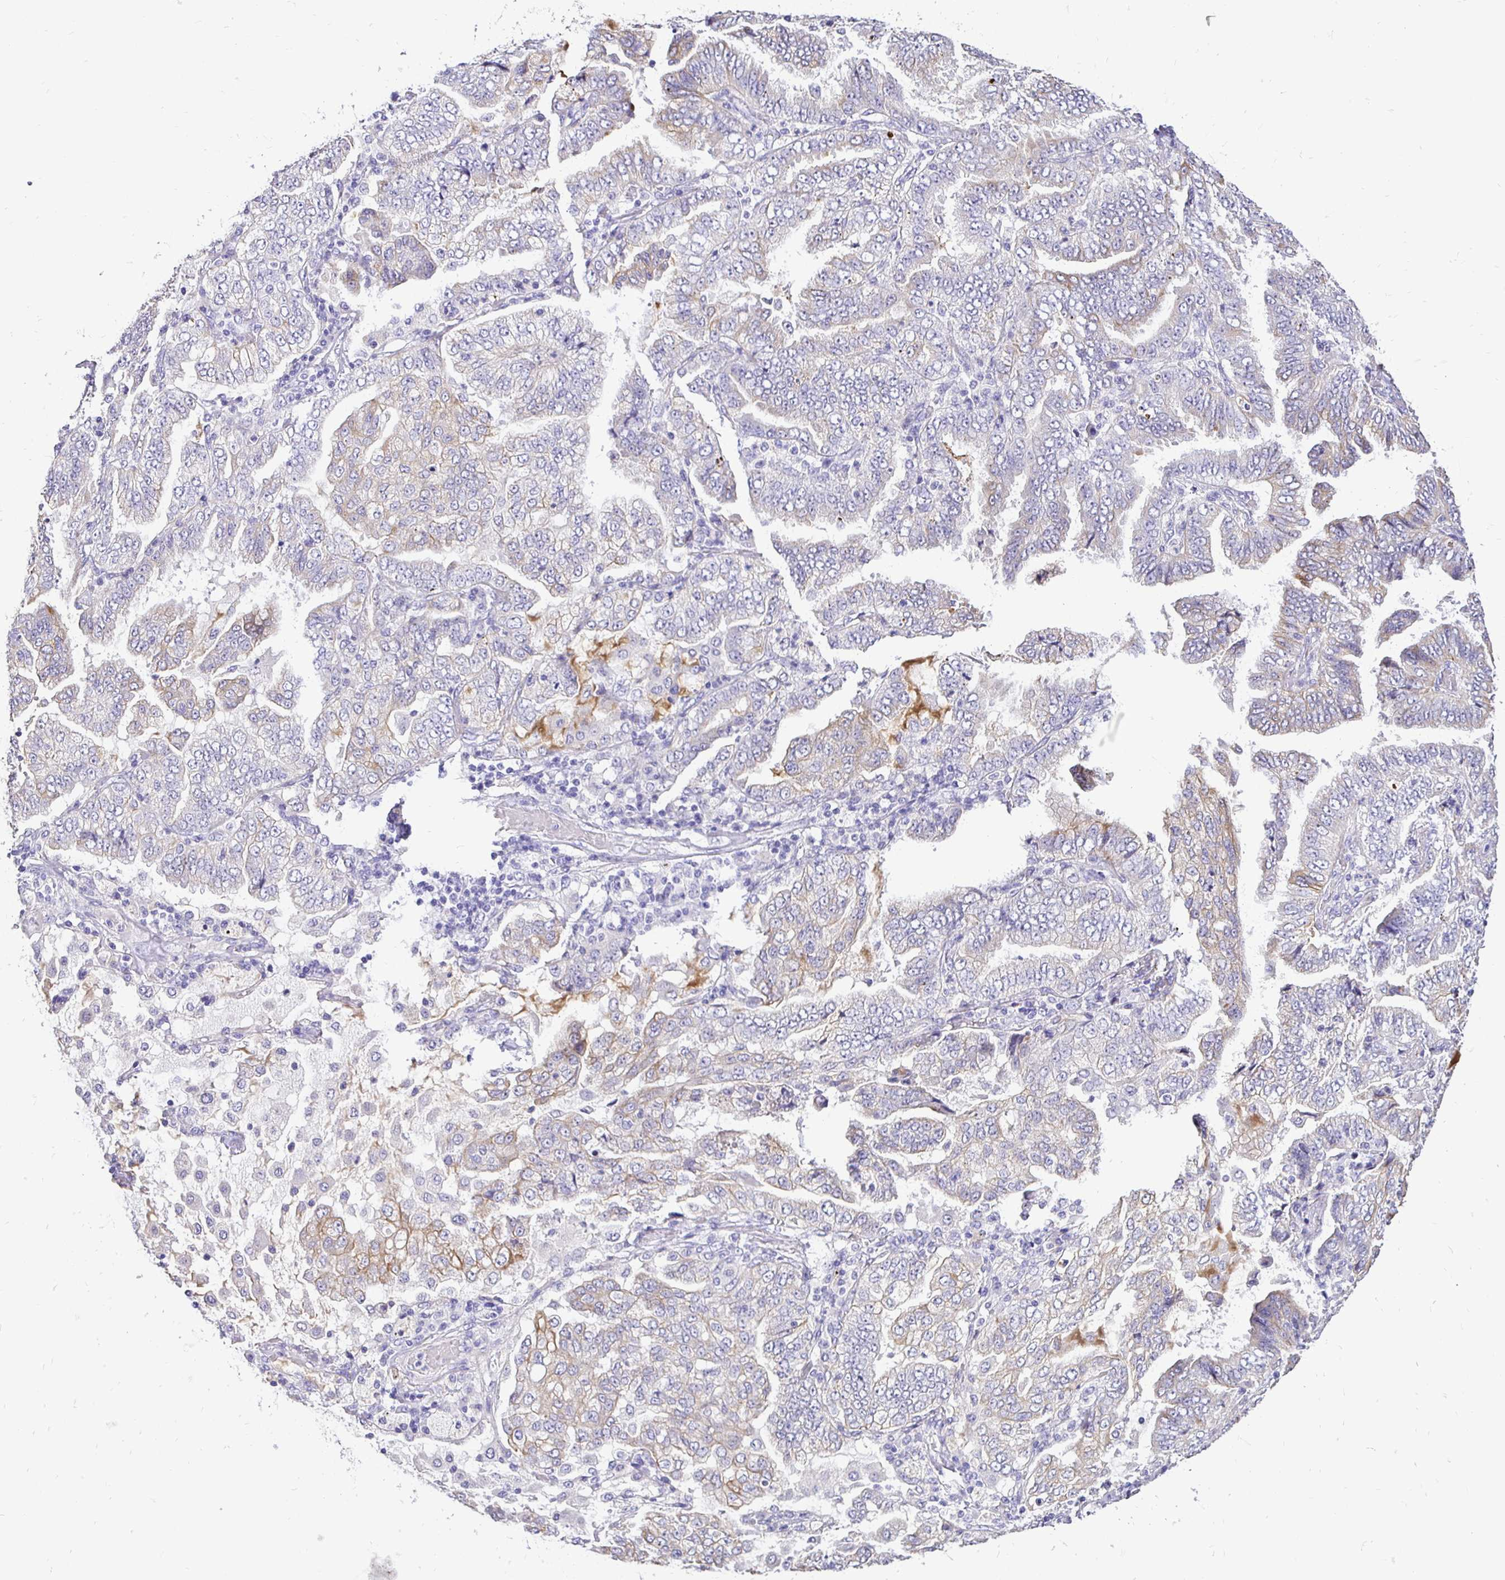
{"staining": {"intensity": "moderate", "quantity": "<25%", "location": "cytoplasmic/membranous"}, "tissue": "lung cancer", "cell_type": "Tumor cells", "image_type": "cancer", "snomed": [{"axis": "morphology", "description": "Aneuploidy"}, {"axis": "morphology", "description": "Adenocarcinoma, NOS"}, {"axis": "morphology", "description": "Adenocarcinoma, metastatic, NOS"}, {"axis": "topography", "description": "Lymph node"}, {"axis": "topography", "description": "Lung"}], "caption": "Brown immunohistochemical staining in lung metastatic adenocarcinoma demonstrates moderate cytoplasmic/membranous positivity in about <25% of tumor cells.", "gene": "TAF1D", "patient": {"sex": "female", "age": 48}}